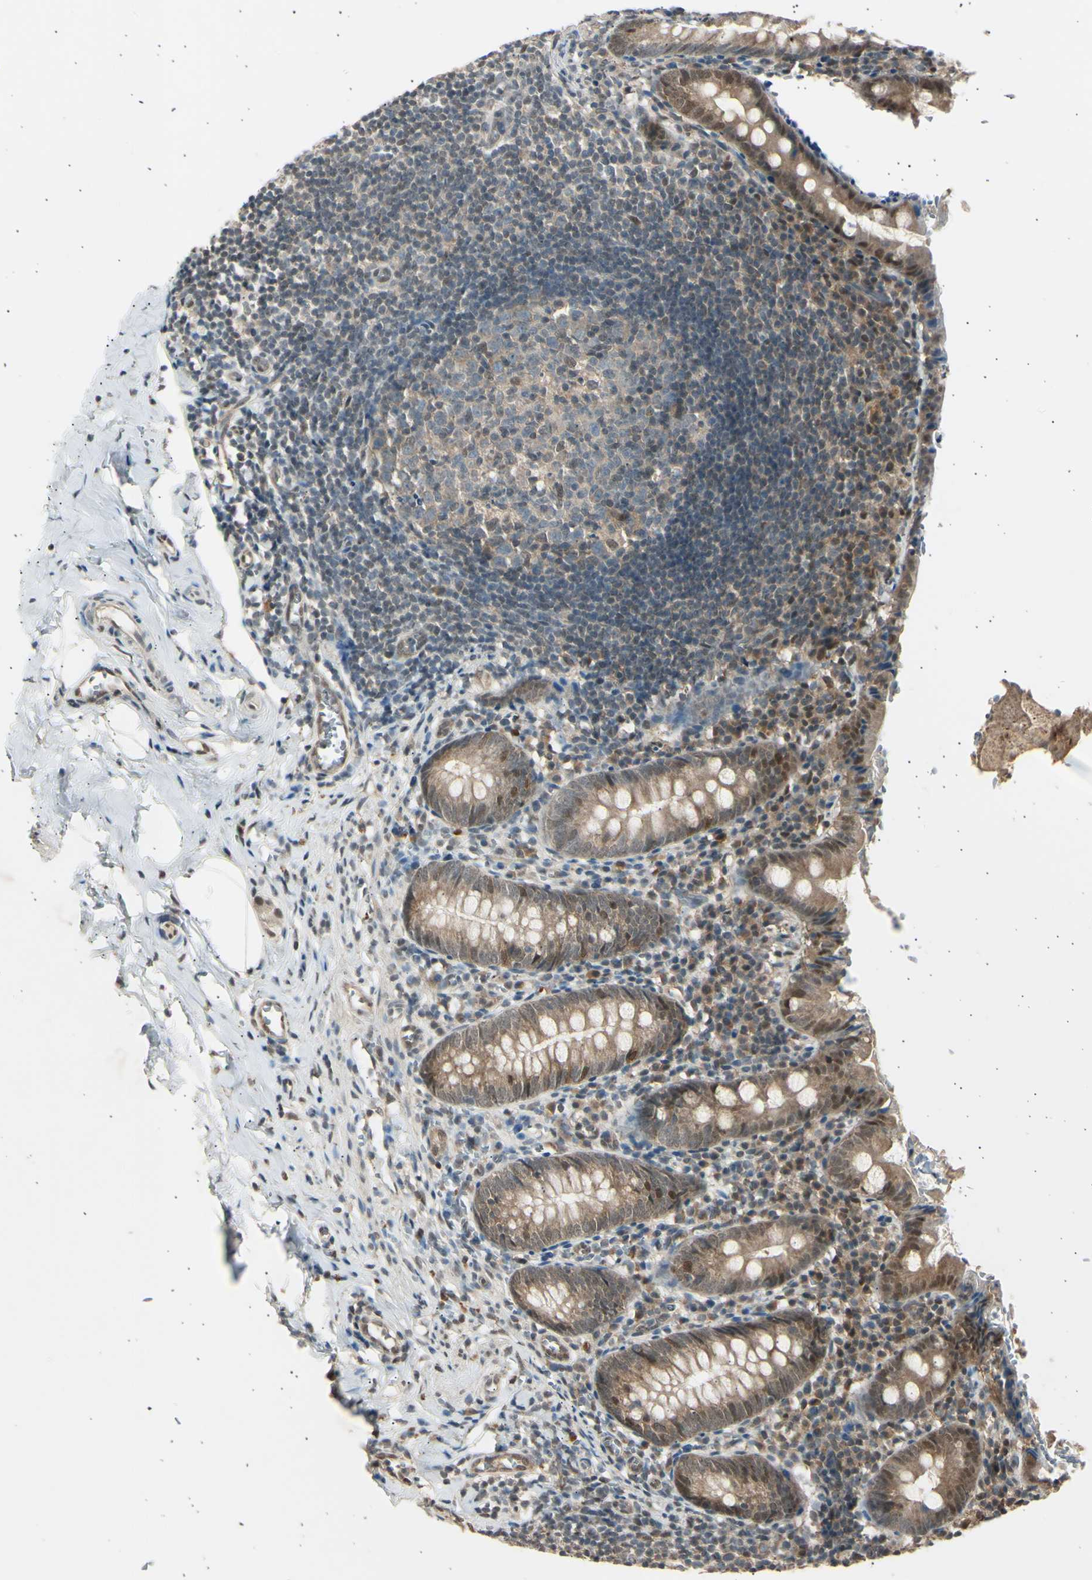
{"staining": {"intensity": "moderate", "quantity": ">75%", "location": "cytoplasmic/membranous,nuclear"}, "tissue": "appendix", "cell_type": "Glandular cells", "image_type": "normal", "snomed": [{"axis": "morphology", "description": "Normal tissue, NOS"}, {"axis": "topography", "description": "Appendix"}], "caption": "IHC micrograph of benign human appendix stained for a protein (brown), which shows medium levels of moderate cytoplasmic/membranous,nuclear positivity in approximately >75% of glandular cells.", "gene": "PSMD5", "patient": {"sex": "female", "age": 10}}